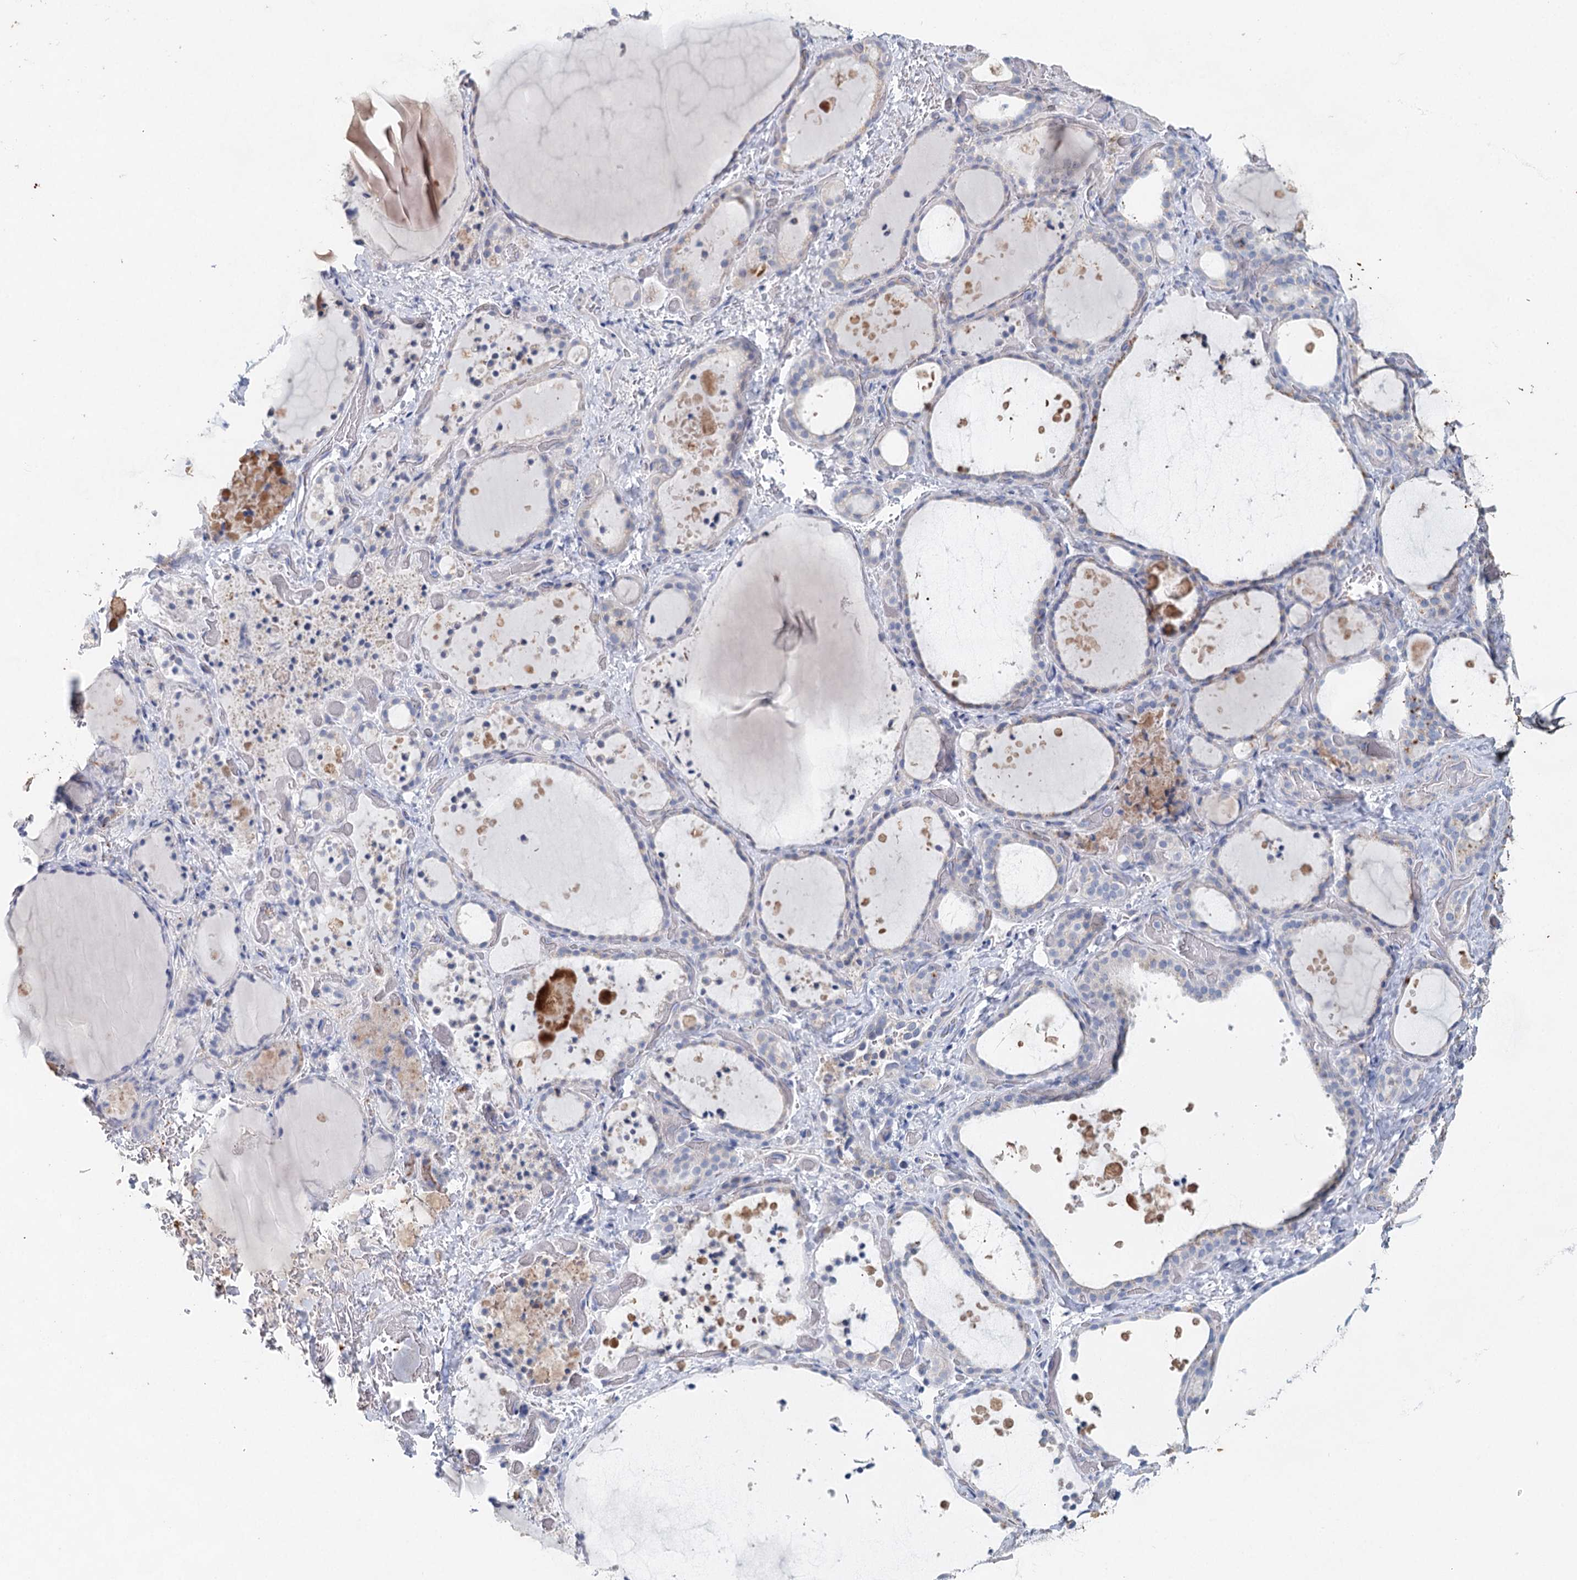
{"staining": {"intensity": "negative", "quantity": "none", "location": "none"}, "tissue": "thyroid gland", "cell_type": "Glandular cells", "image_type": "normal", "snomed": [{"axis": "morphology", "description": "Normal tissue, NOS"}, {"axis": "topography", "description": "Thyroid gland"}], "caption": "The histopathology image displays no significant positivity in glandular cells of thyroid gland. The staining is performed using DAB (3,3'-diaminobenzidine) brown chromogen with nuclei counter-stained in using hematoxylin.", "gene": "MYL6B", "patient": {"sex": "female", "age": 44}}